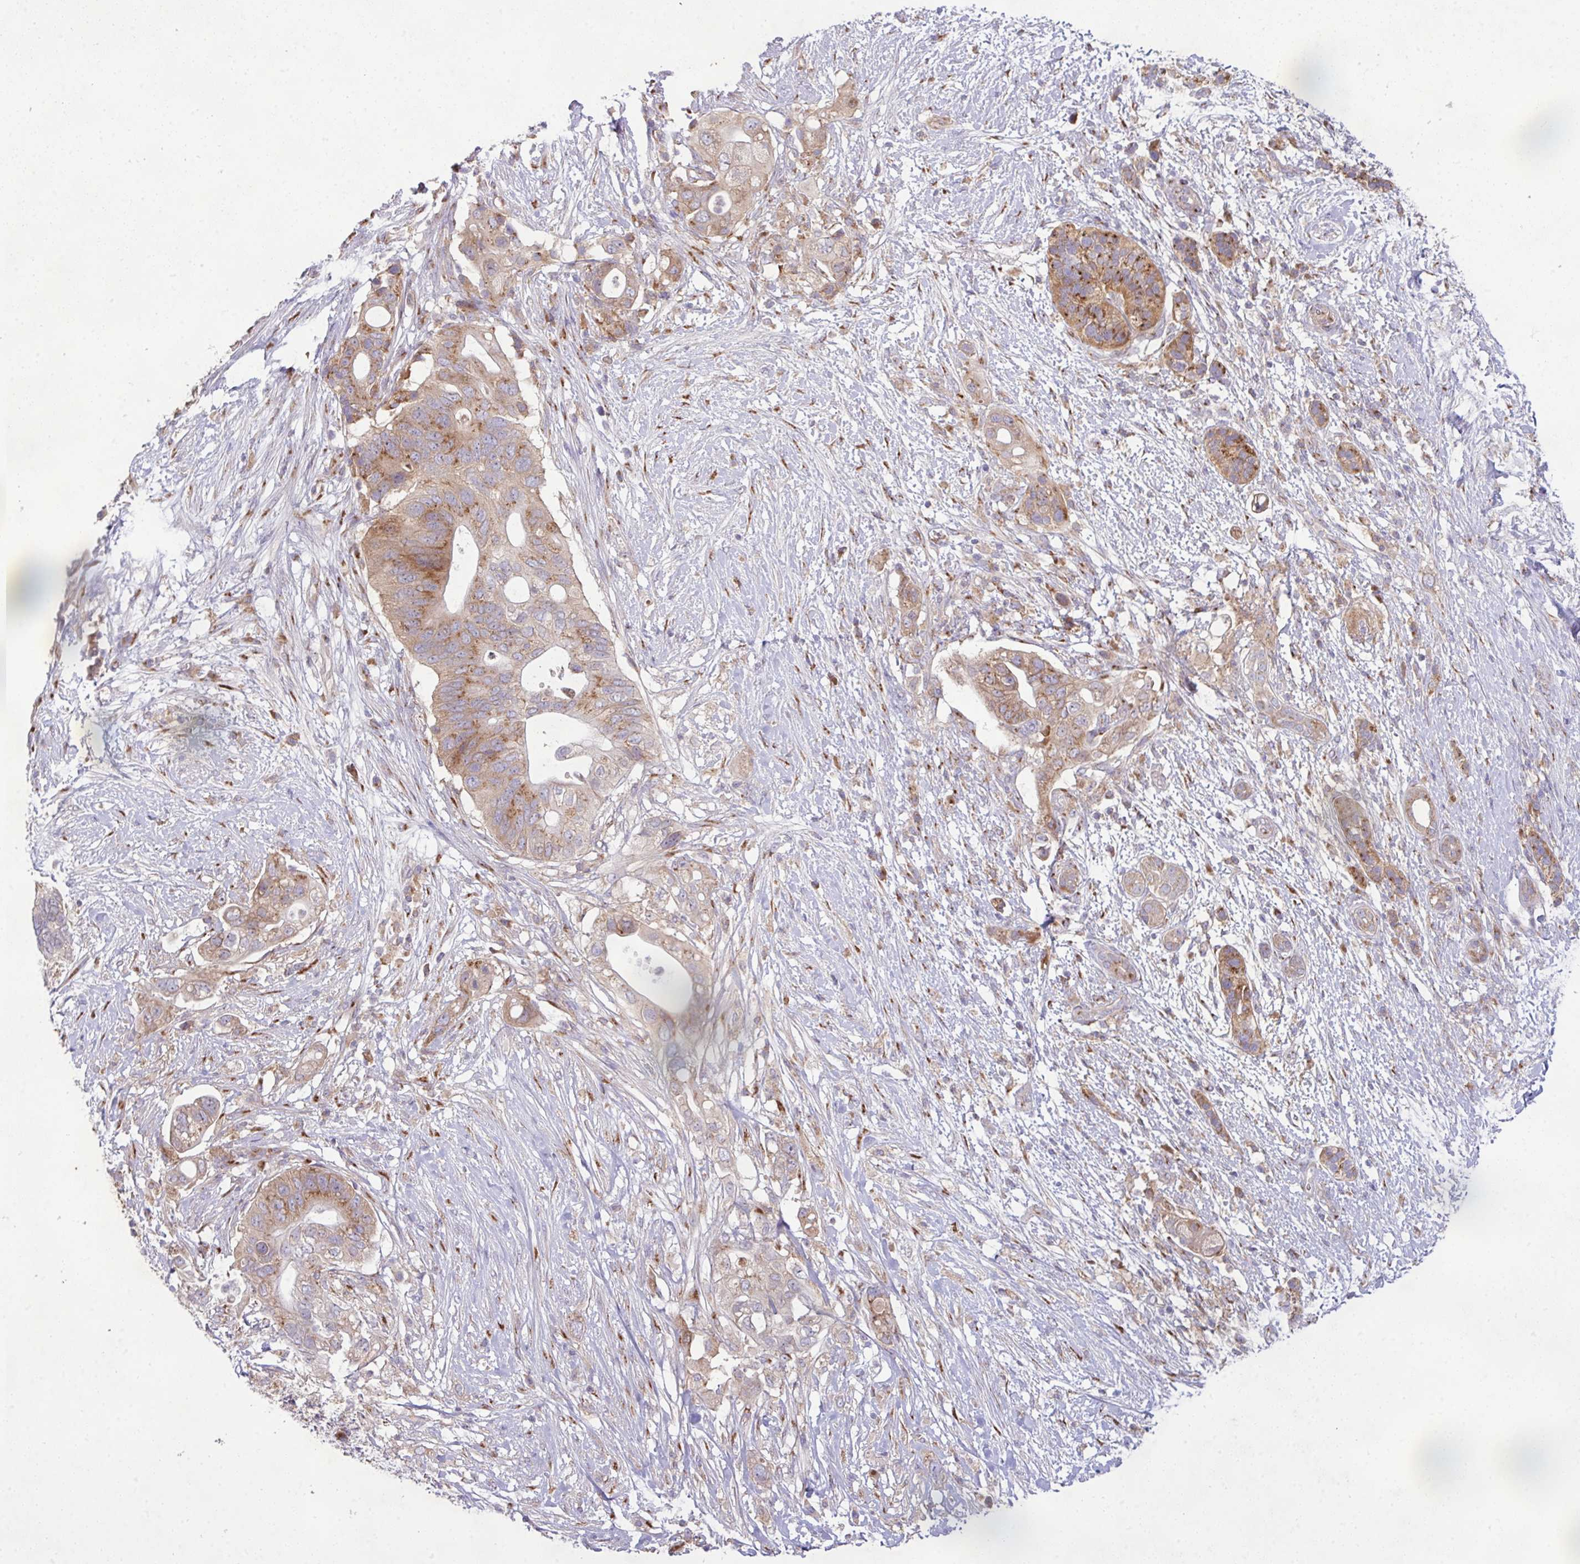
{"staining": {"intensity": "moderate", "quantity": "25%-75%", "location": "cytoplasmic/membranous"}, "tissue": "pancreatic cancer", "cell_type": "Tumor cells", "image_type": "cancer", "snomed": [{"axis": "morphology", "description": "Adenocarcinoma, NOS"}, {"axis": "topography", "description": "Pancreas"}], "caption": "Protein expression analysis of human pancreatic adenocarcinoma reveals moderate cytoplasmic/membranous positivity in approximately 25%-75% of tumor cells.", "gene": "VTI1A", "patient": {"sex": "female", "age": 72}}